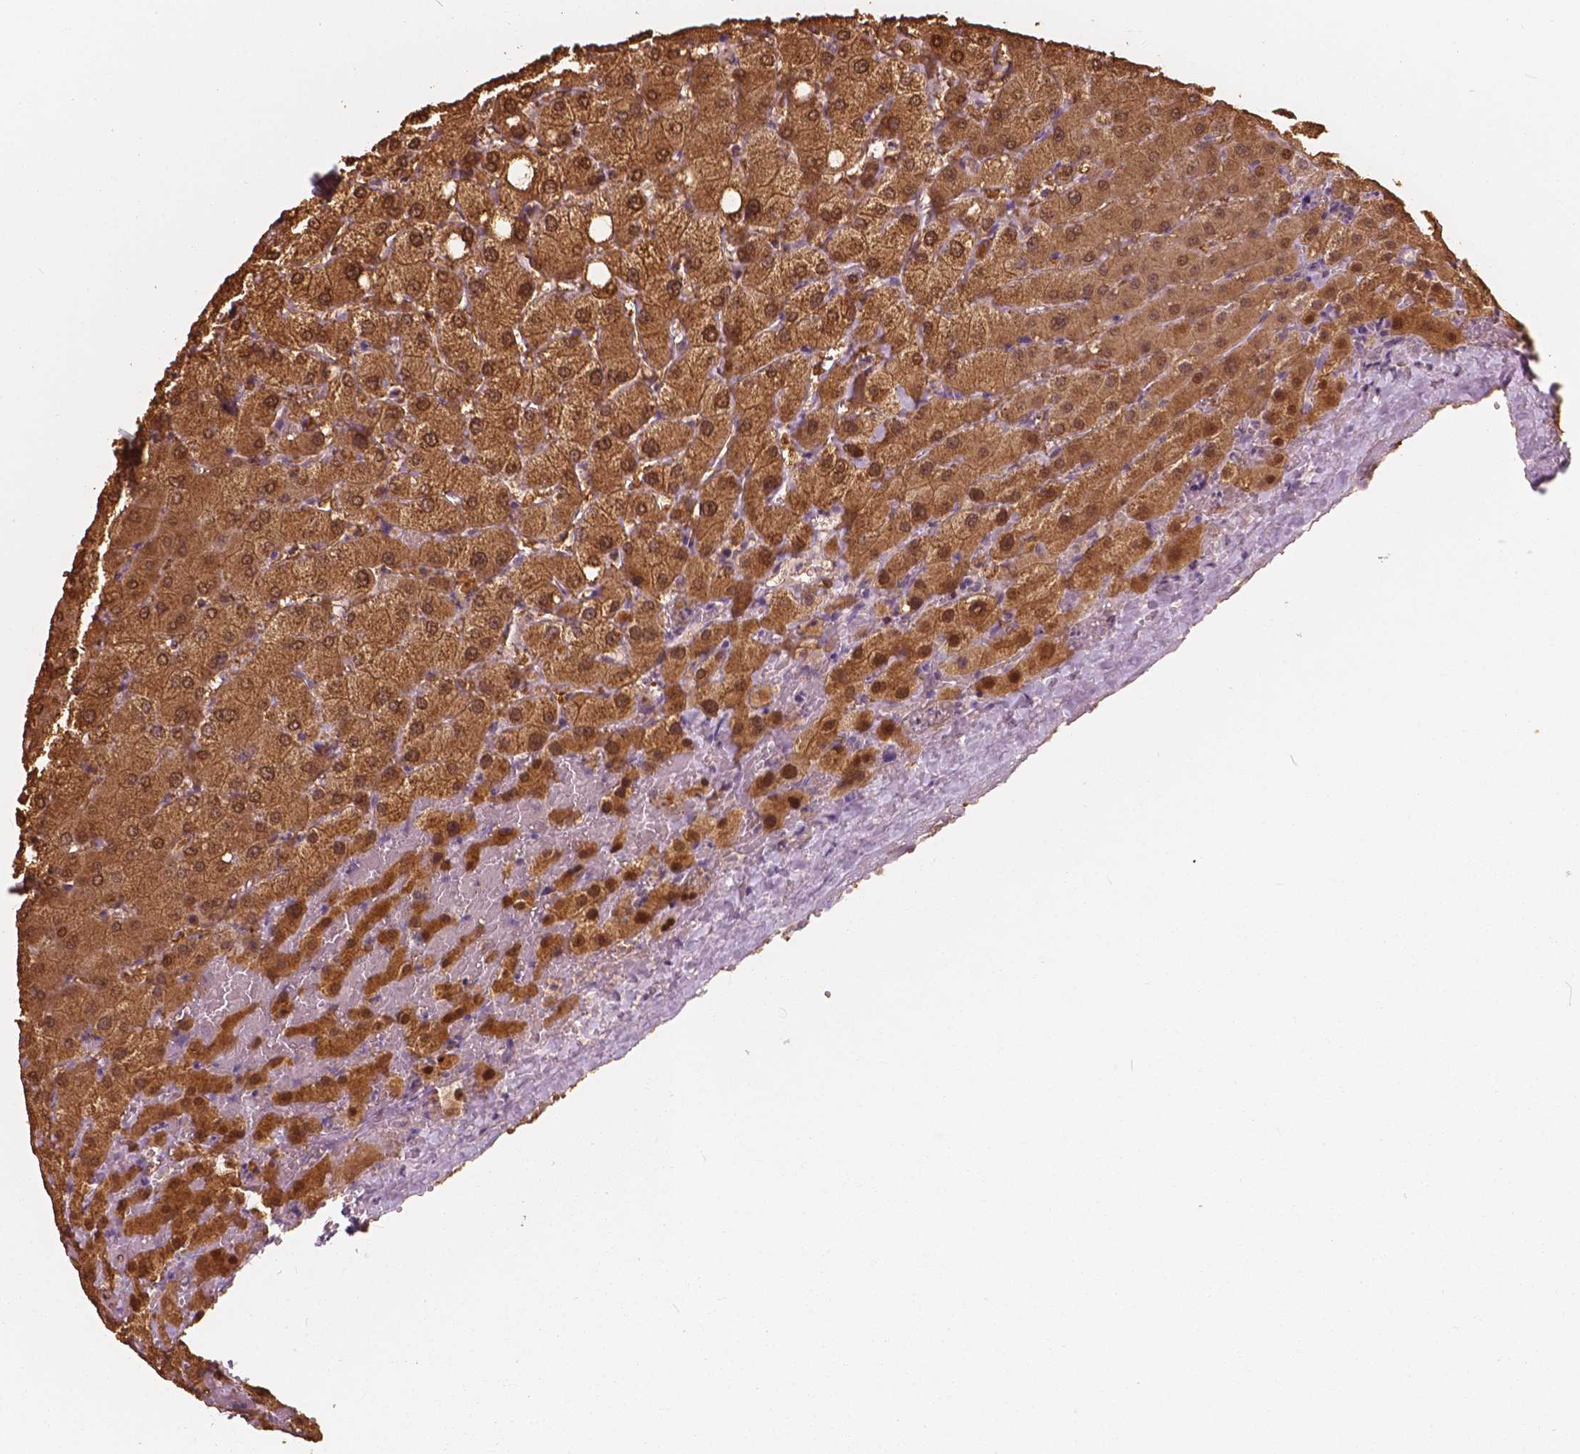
{"staining": {"intensity": "negative", "quantity": "none", "location": "none"}, "tissue": "liver", "cell_type": "Cholangiocytes", "image_type": "normal", "snomed": [{"axis": "morphology", "description": "Normal tissue, NOS"}, {"axis": "topography", "description": "Liver"}], "caption": "Liver was stained to show a protein in brown. There is no significant expression in cholangiocytes.", "gene": "SAT2", "patient": {"sex": "female", "age": 54}}